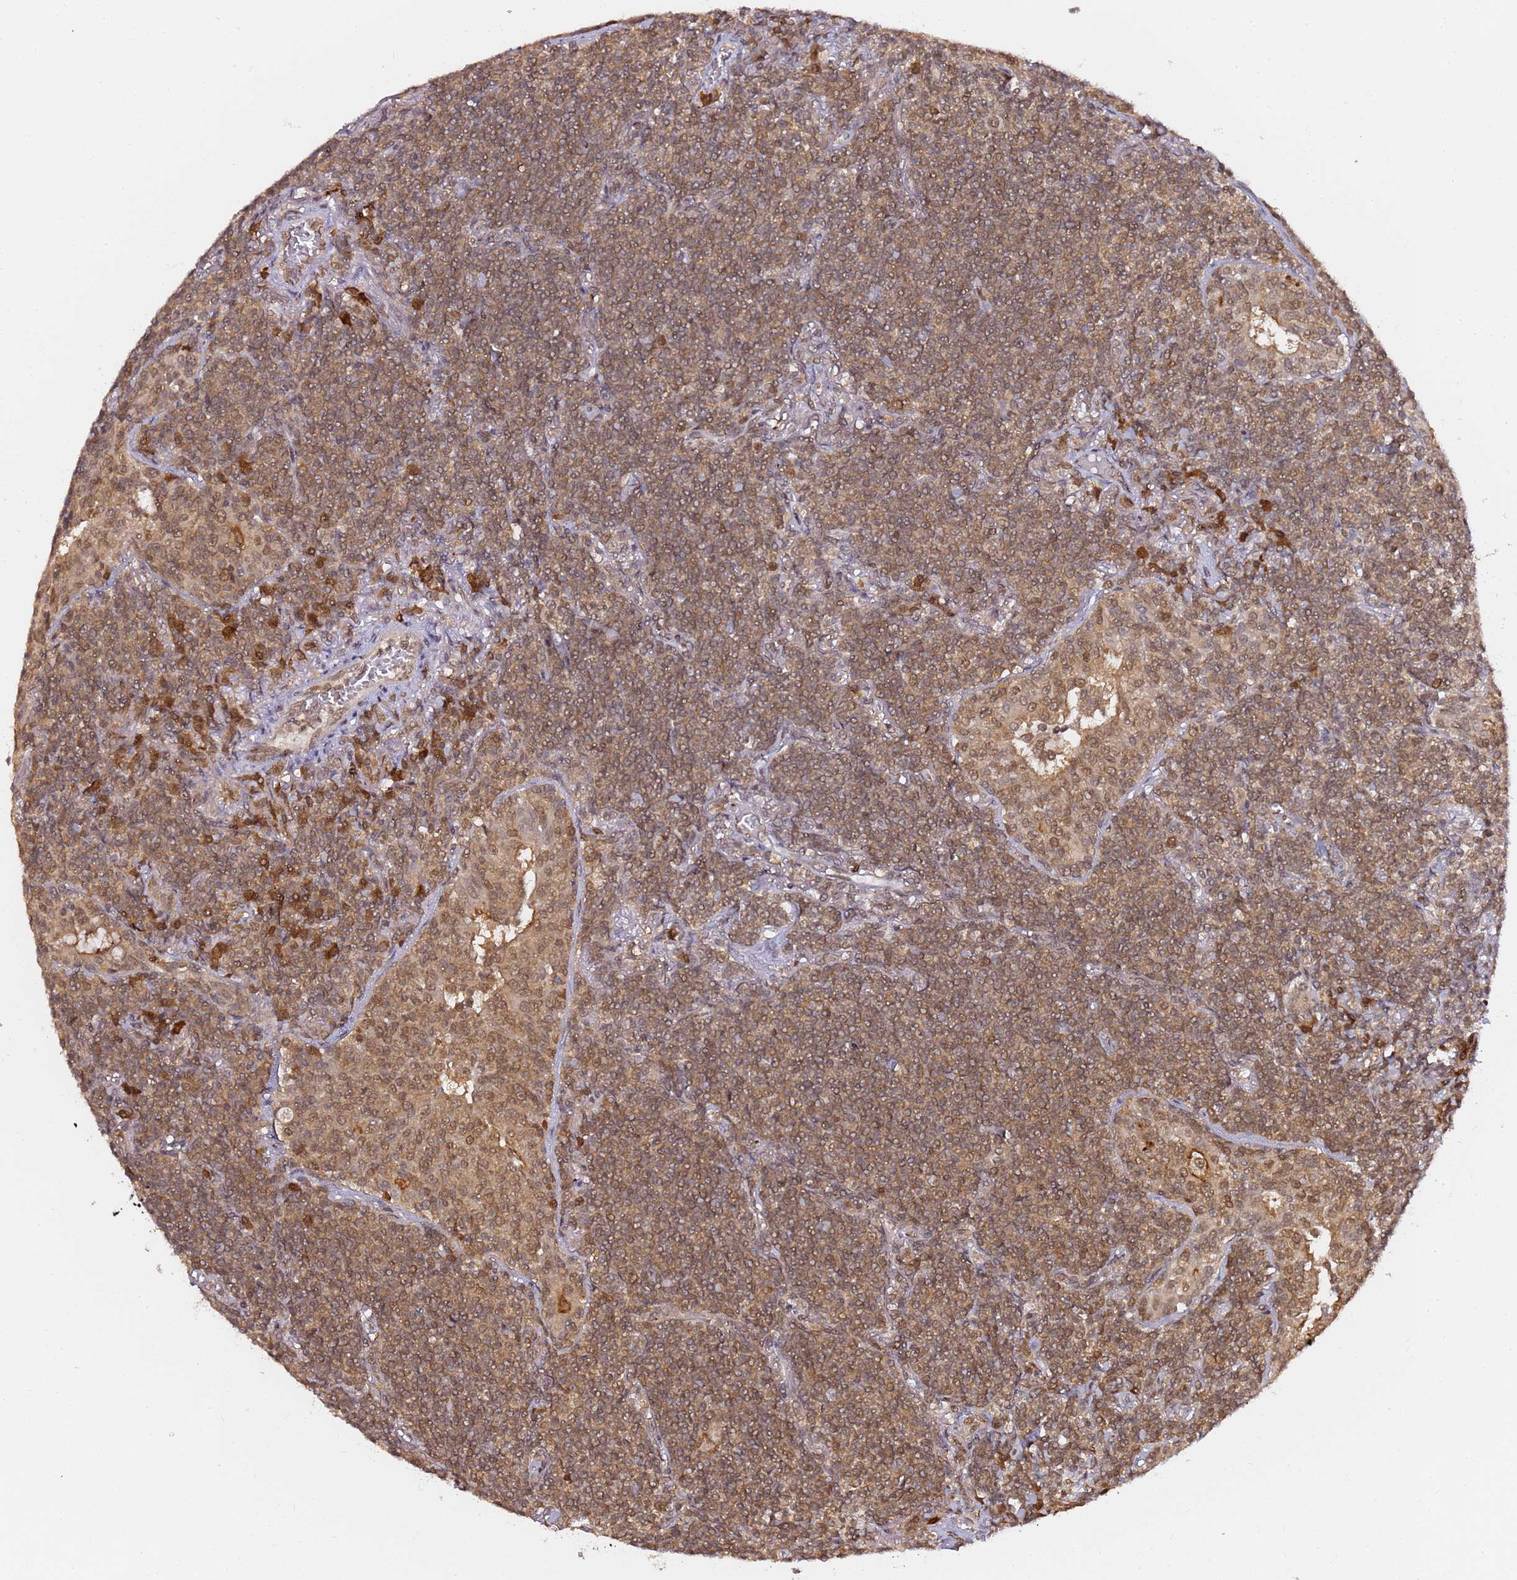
{"staining": {"intensity": "moderate", "quantity": ">75%", "location": "nuclear"}, "tissue": "lymphoma", "cell_type": "Tumor cells", "image_type": "cancer", "snomed": [{"axis": "morphology", "description": "Malignant lymphoma, non-Hodgkin's type, Low grade"}, {"axis": "topography", "description": "Lung"}], "caption": "High-magnification brightfield microscopy of low-grade malignant lymphoma, non-Hodgkin's type stained with DAB (brown) and counterstained with hematoxylin (blue). tumor cells exhibit moderate nuclear staining is appreciated in about>75% of cells. (DAB IHC, brown staining for protein, blue staining for nuclei).", "gene": "RGS18", "patient": {"sex": "female", "age": 71}}